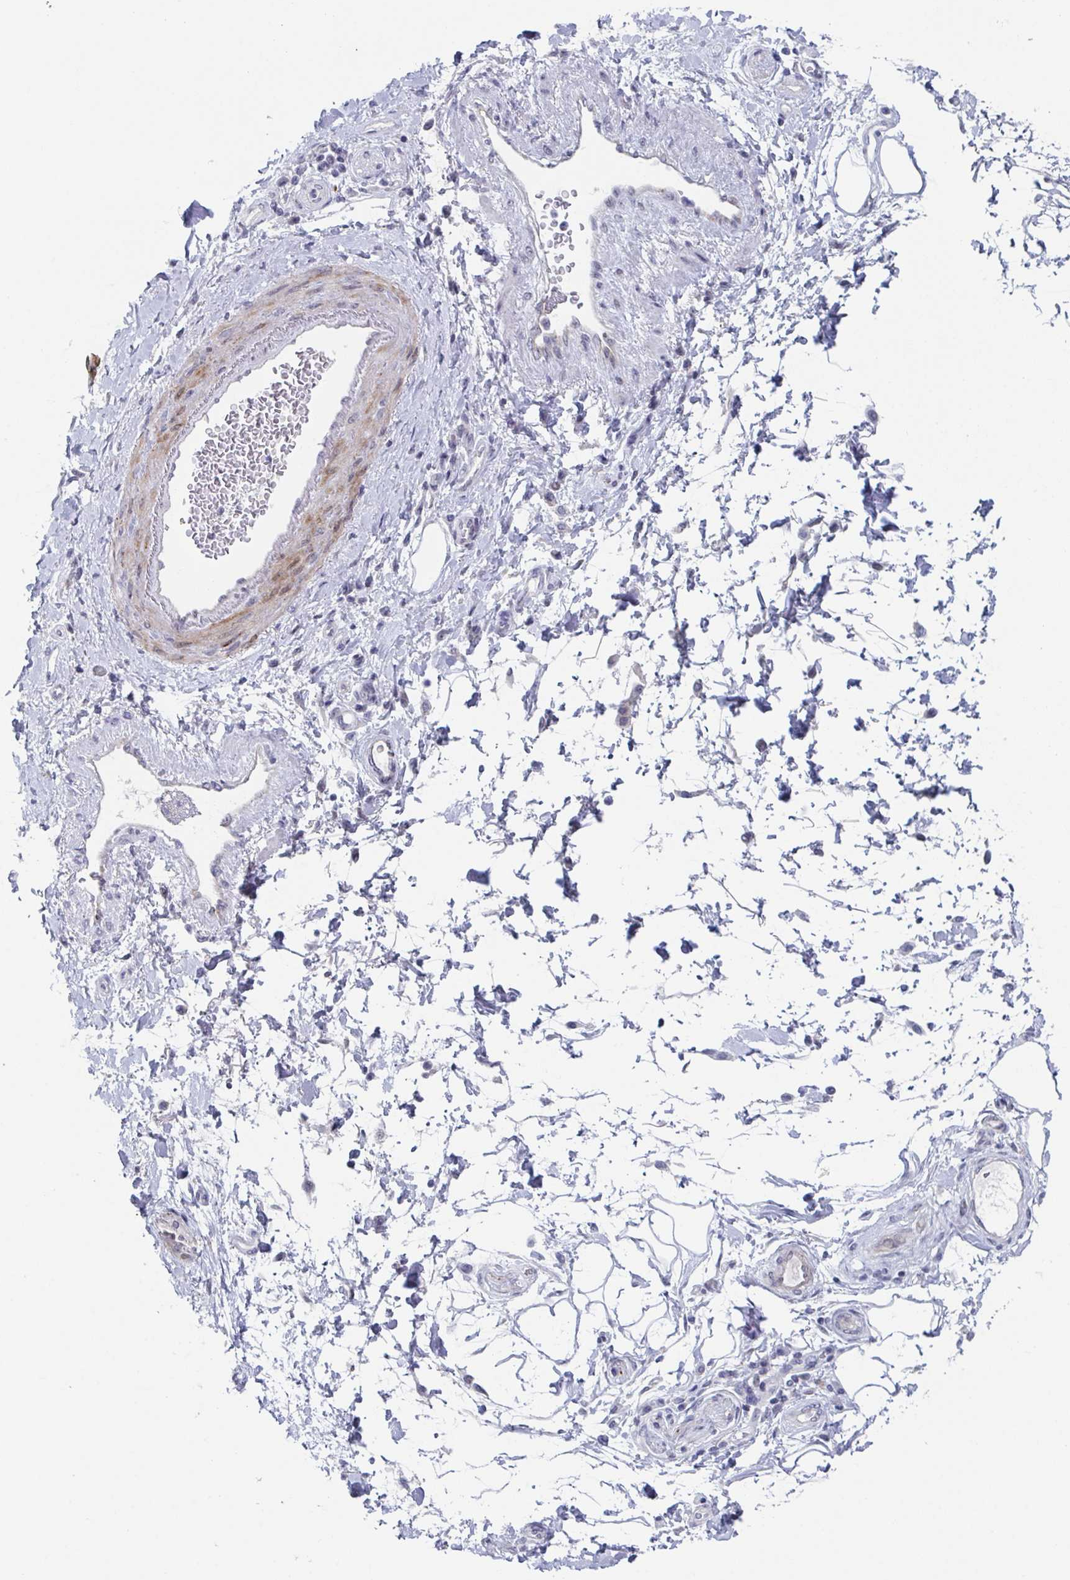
{"staining": {"intensity": "negative", "quantity": "none", "location": "none"}, "tissue": "adipose tissue", "cell_type": "Adipocytes", "image_type": "normal", "snomed": [{"axis": "morphology", "description": "Normal tissue, NOS"}, {"axis": "topography", "description": "Urinary bladder"}, {"axis": "topography", "description": "Peripheral nerve tissue"}], "caption": "This micrograph is of unremarkable adipose tissue stained with immunohistochemistry to label a protein in brown with the nuclei are counter-stained blue. There is no positivity in adipocytes. (DAB immunohistochemistry visualized using brightfield microscopy, high magnification).", "gene": "ZFP64", "patient": {"sex": "female", "age": 60}}